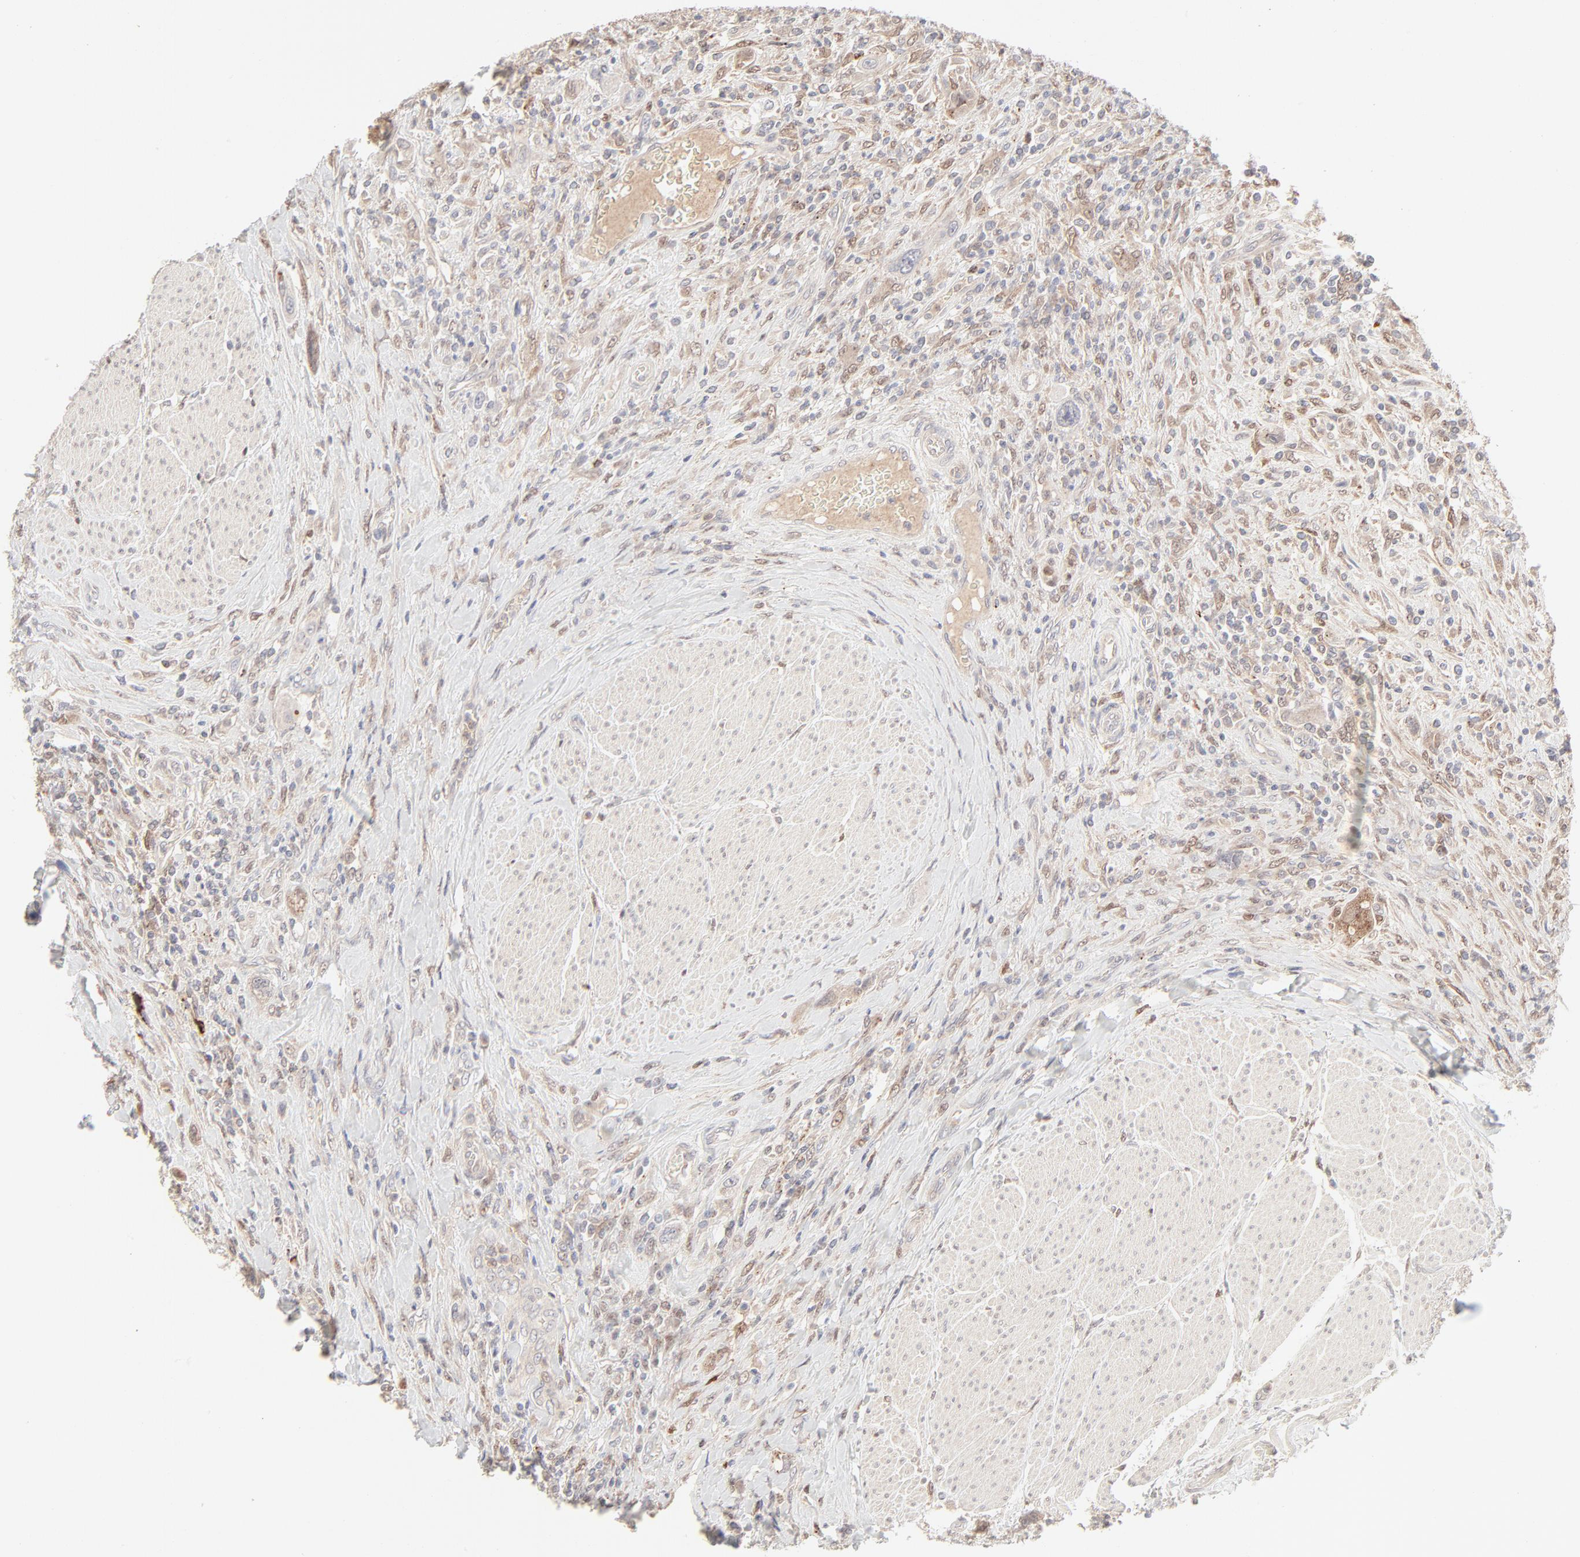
{"staining": {"intensity": "negative", "quantity": "none", "location": "none"}, "tissue": "urothelial cancer", "cell_type": "Tumor cells", "image_type": "cancer", "snomed": [{"axis": "morphology", "description": "Urothelial carcinoma, High grade"}, {"axis": "topography", "description": "Urinary bladder"}], "caption": "Micrograph shows no significant protein staining in tumor cells of high-grade urothelial carcinoma.", "gene": "LGALS2", "patient": {"sex": "male", "age": 50}}